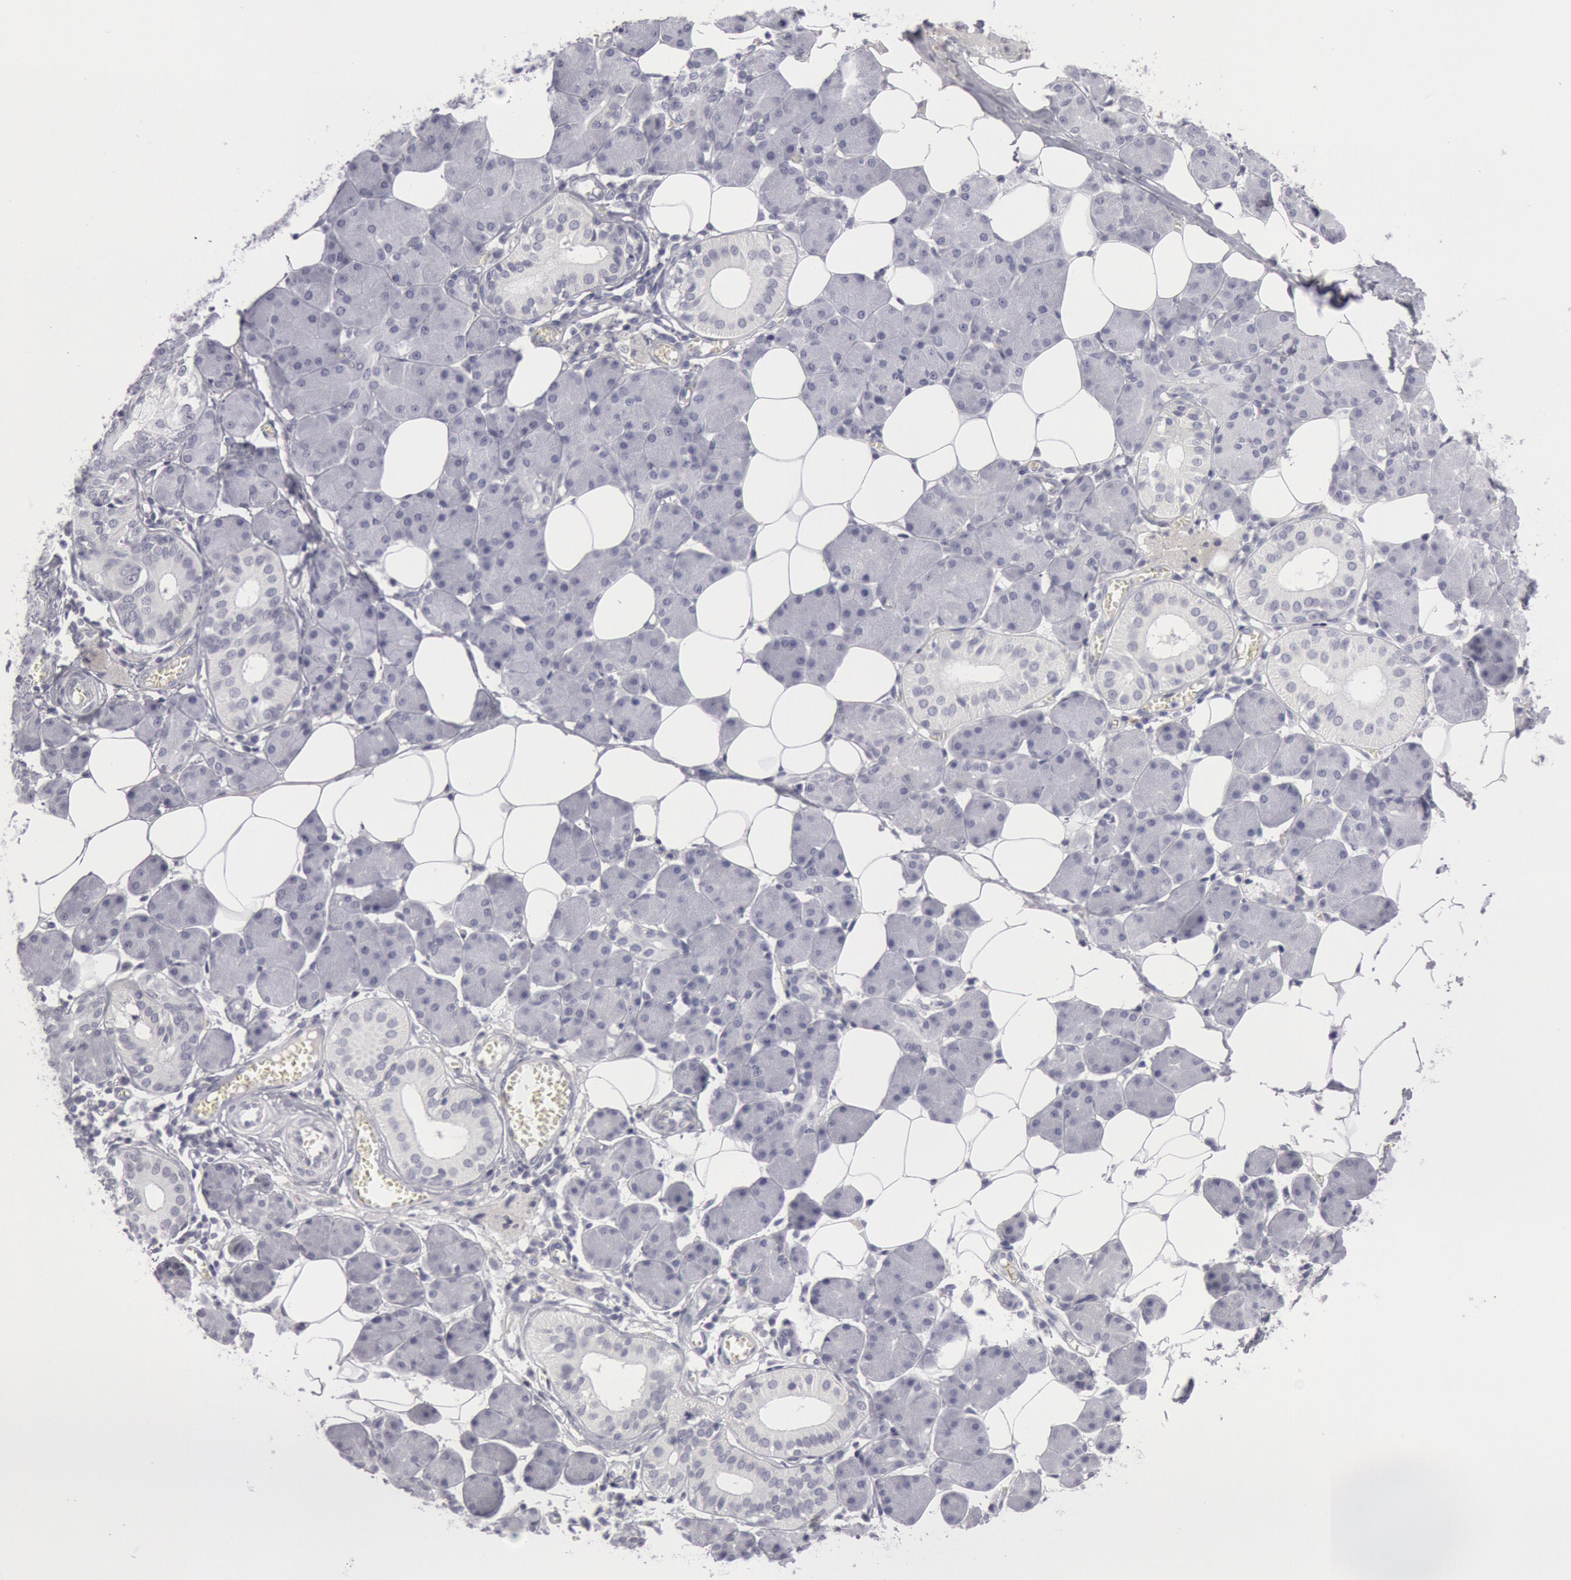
{"staining": {"intensity": "negative", "quantity": "none", "location": "none"}, "tissue": "salivary gland", "cell_type": "Glandular cells", "image_type": "normal", "snomed": [{"axis": "morphology", "description": "Normal tissue, NOS"}, {"axis": "morphology", "description": "Adenoma, NOS"}, {"axis": "topography", "description": "Salivary gland"}], "caption": "Immunohistochemical staining of normal salivary gland displays no significant positivity in glandular cells. (Immunohistochemistry, brightfield microscopy, high magnification).", "gene": "KRT16", "patient": {"sex": "female", "age": 32}}